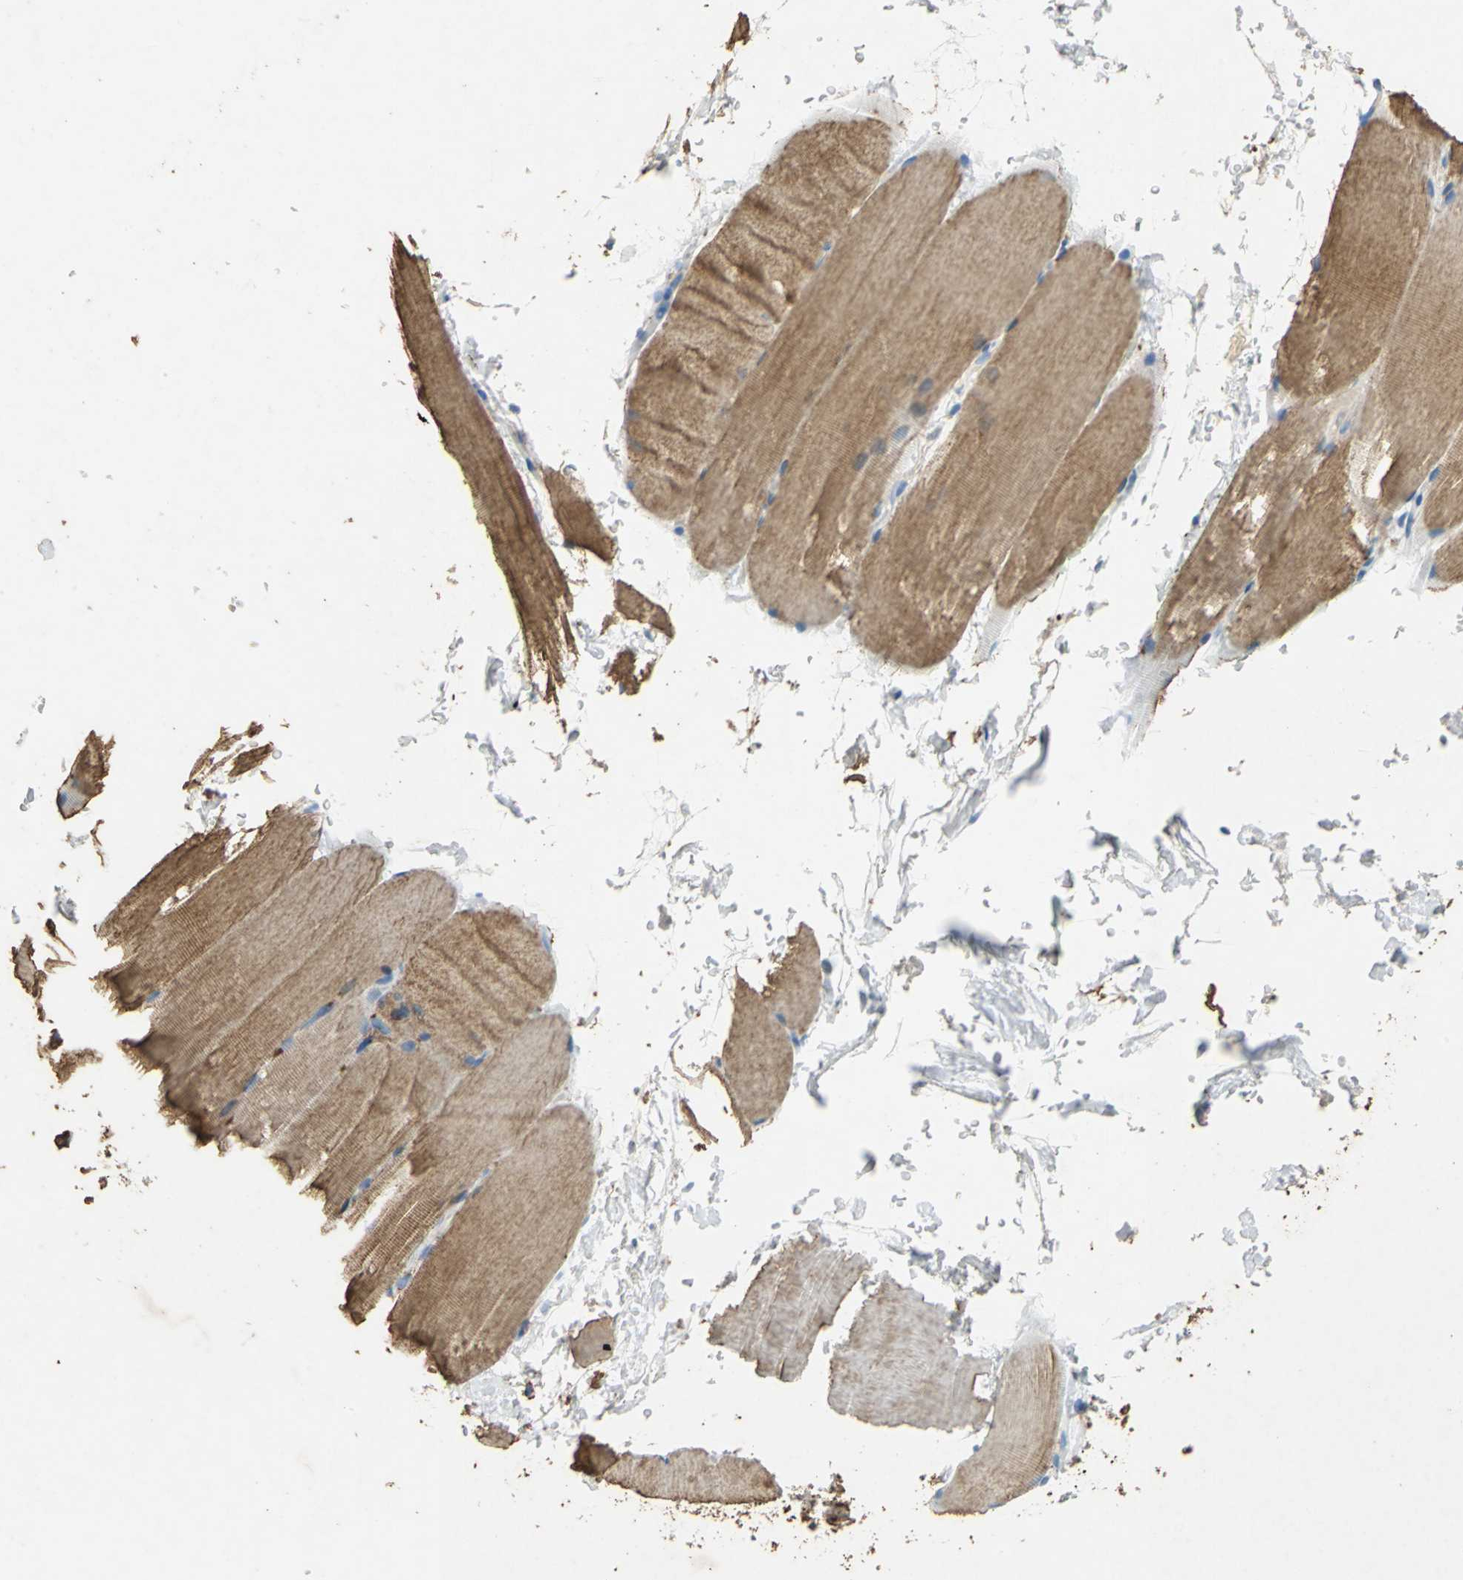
{"staining": {"intensity": "moderate", "quantity": ">75%", "location": "cytoplasmic/membranous"}, "tissue": "skeletal muscle", "cell_type": "Myocytes", "image_type": "normal", "snomed": [{"axis": "morphology", "description": "Normal tissue, NOS"}, {"axis": "topography", "description": "Skeletal muscle"}, {"axis": "topography", "description": "Parathyroid gland"}], "caption": "Human skeletal muscle stained with a protein marker exhibits moderate staining in myocytes.", "gene": "ADAMTS5", "patient": {"sex": "female", "age": 37}}